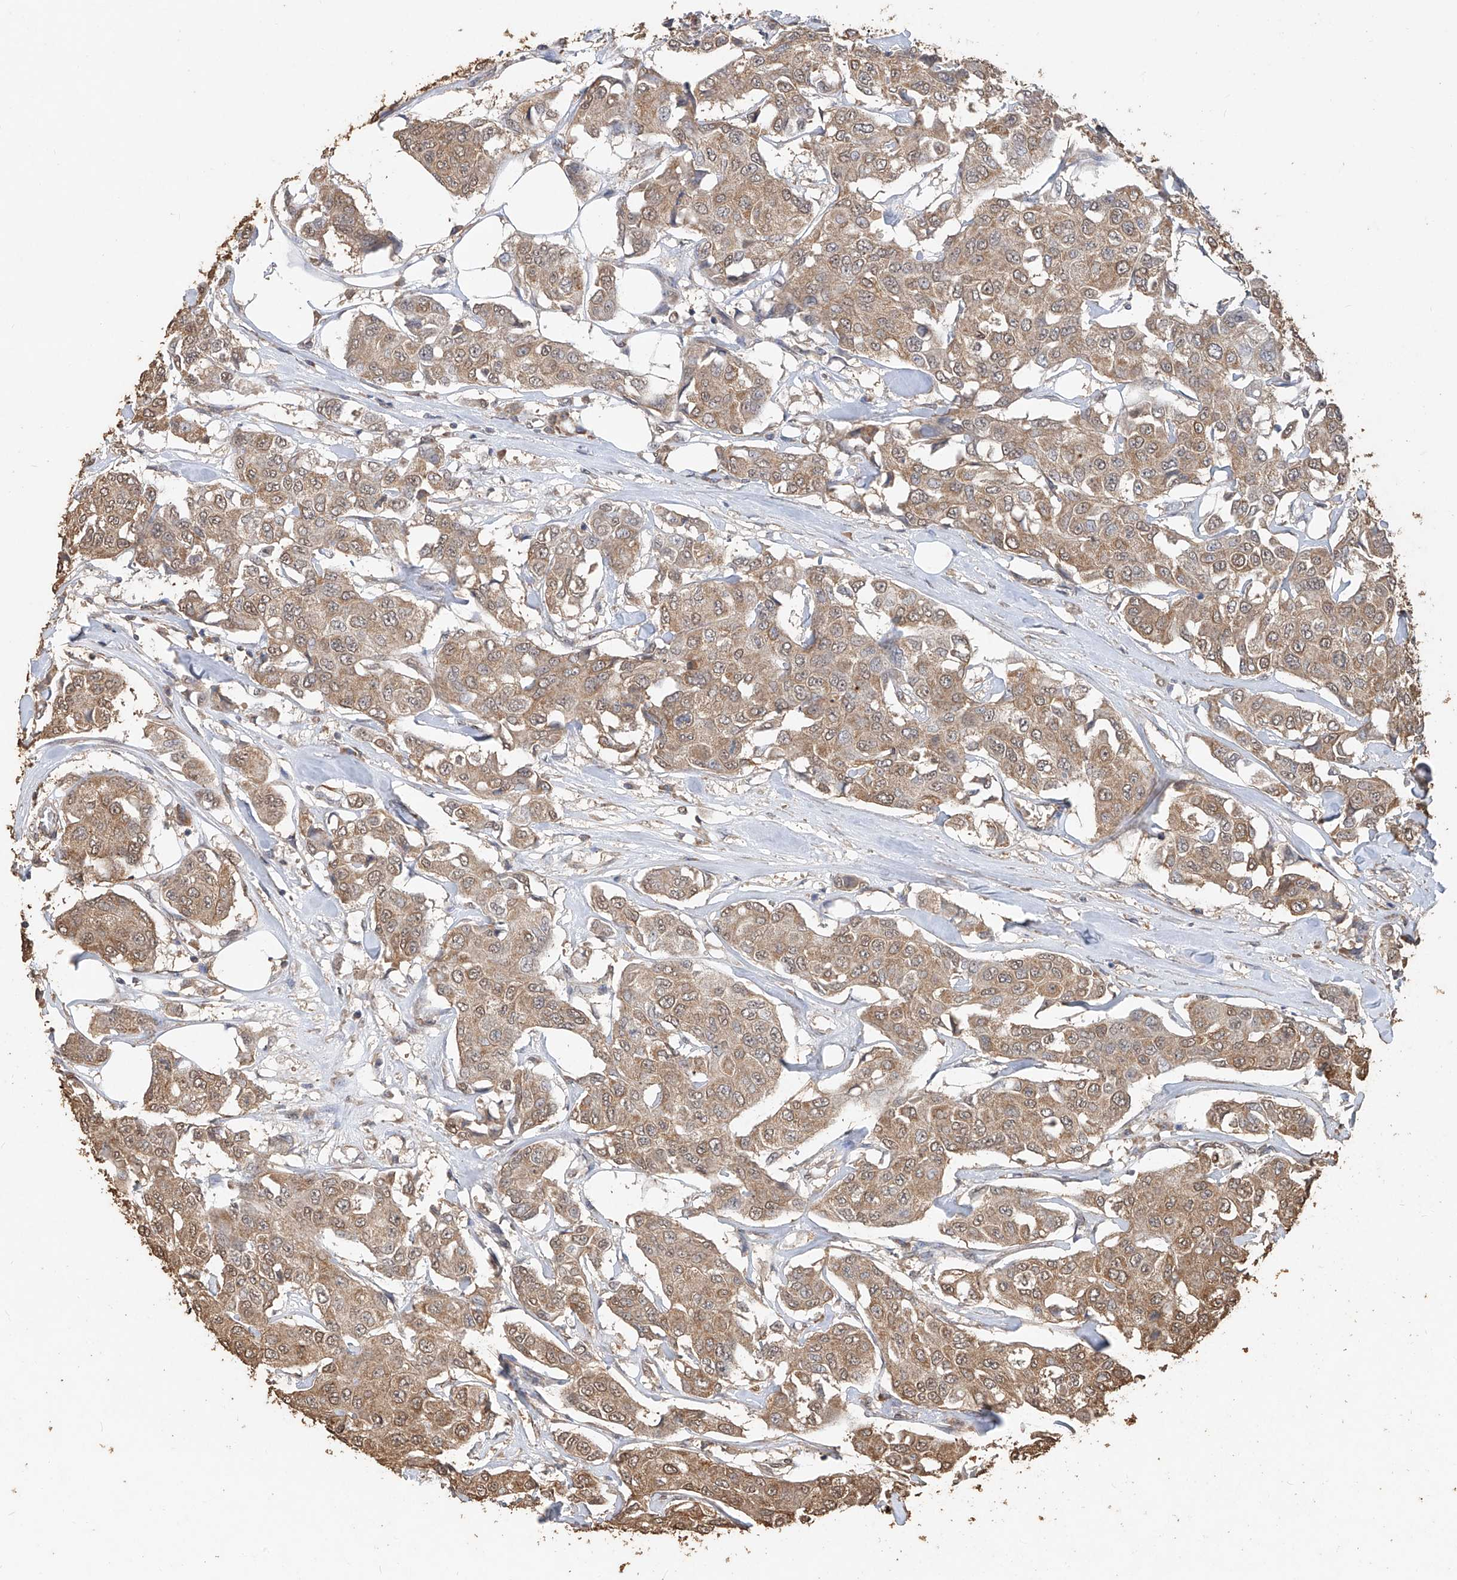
{"staining": {"intensity": "moderate", "quantity": ">75%", "location": "cytoplasmic/membranous"}, "tissue": "breast cancer", "cell_type": "Tumor cells", "image_type": "cancer", "snomed": [{"axis": "morphology", "description": "Duct carcinoma"}, {"axis": "topography", "description": "Breast"}], "caption": "This is an image of immunohistochemistry staining of invasive ductal carcinoma (breast), which shows moderate staining in the cytoplasmic/membranous of tumor cells.", "gene": "ELOVL1", "patient": {"sex": "female", "age": 80}}